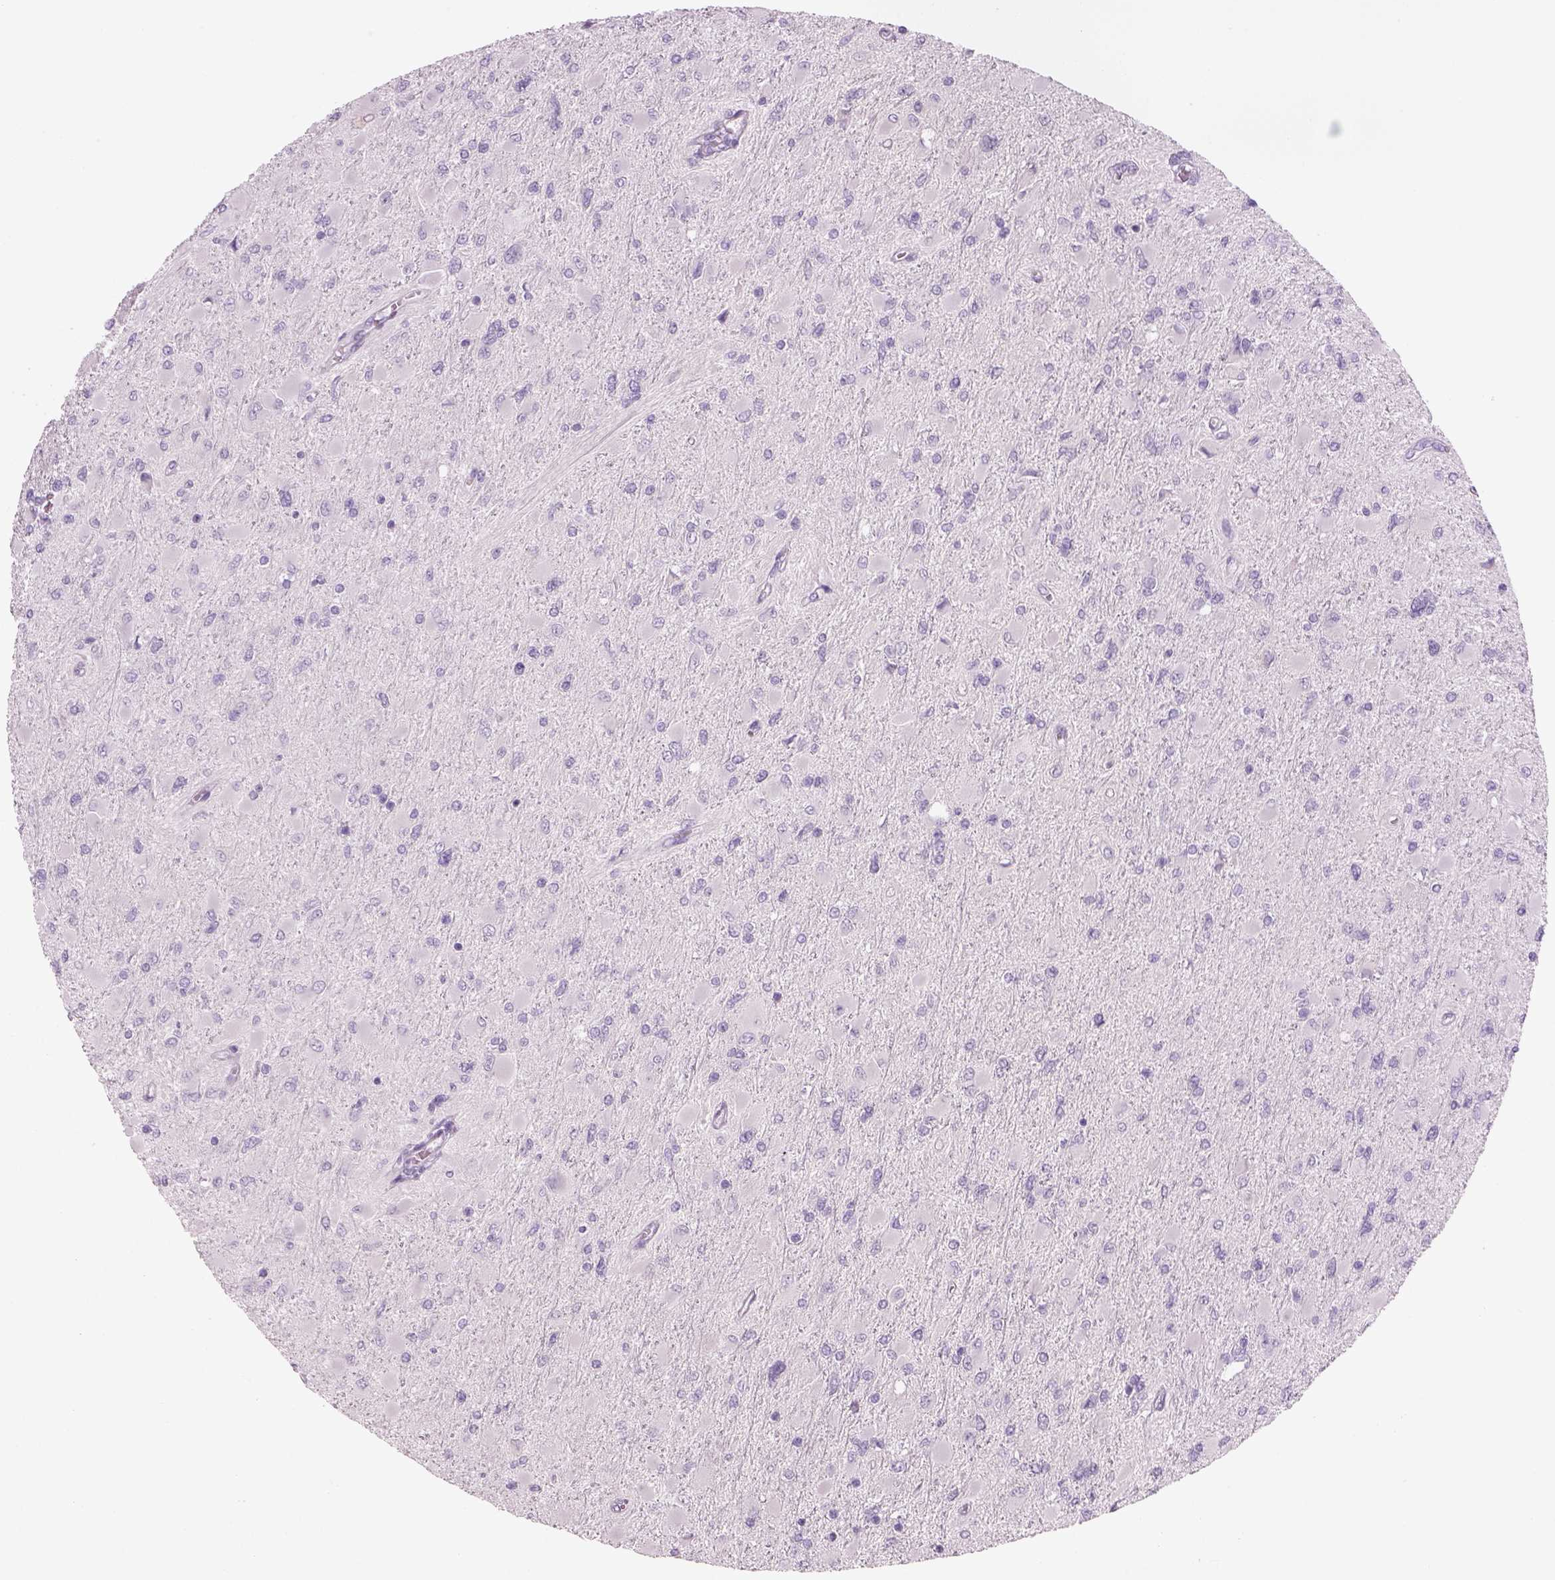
{"staining": {"intensity": "negative", "quantity": "none", "location": "none"}, "tissue": "glioma", "cell_type": "Tumor cells", "image_type": "cancer", "snomed": [{"axis": "morphology", "description": "Glioma, malignant, High grade"}, {"axis": "topography", "description": "Cerebral cortex"}], "caption": "High magnification brightfield microscopy of glioma stained with DAB (3,3'-diaminobenzidine) (brown) and counterstained with hematoxylin (blue): tumor cells show no significant staining. Nuclei are stained in blue.", "gene": "MDH1B", "patient": {"sex": "female", "age": 36}}